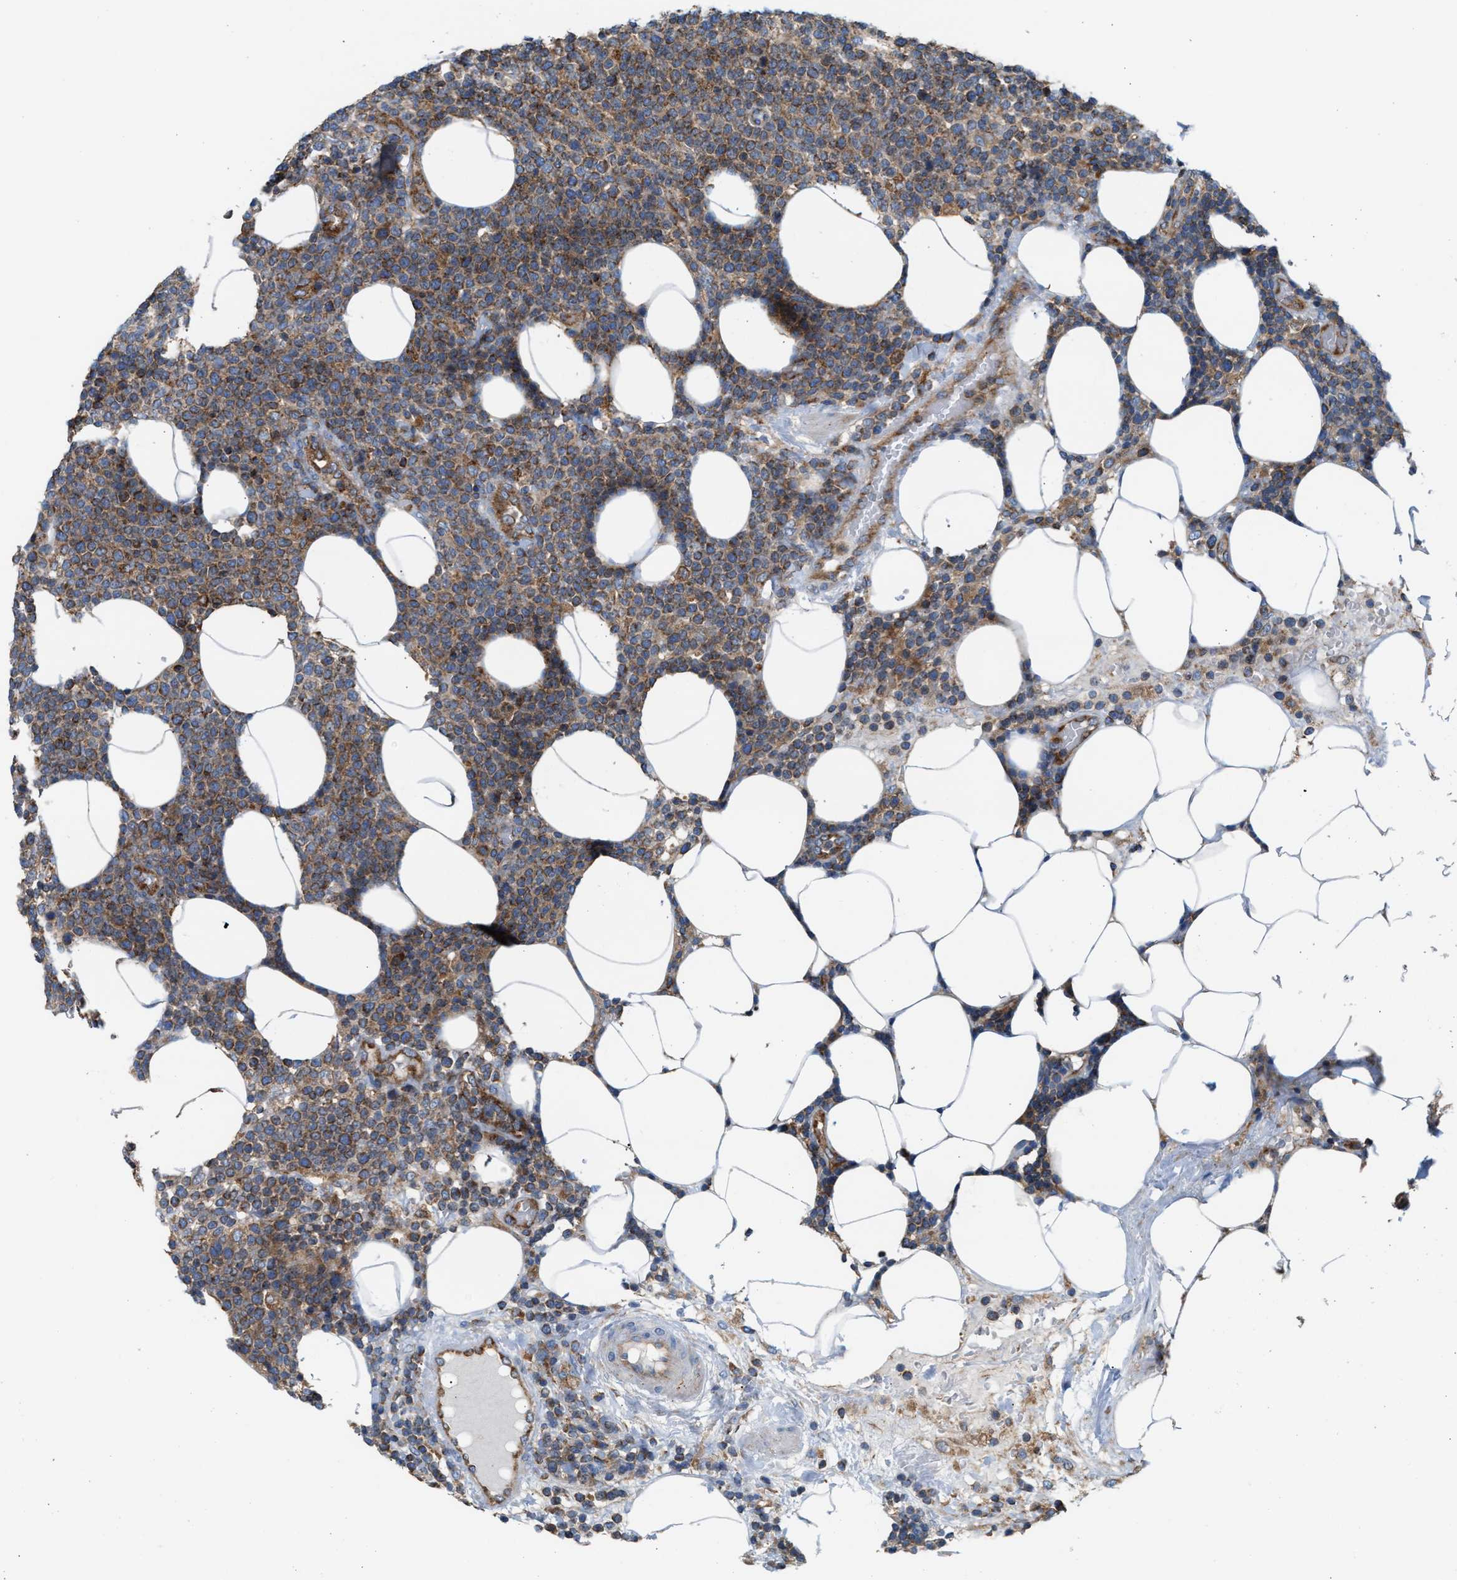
{"staining": {"intensity": "moderate", "quantity": ">75%", "location": "cytoplasmic/membranous"}, "tissue": "lymphoma", "cell_type": "Tumor cells", "image_type": "cancer", "snomed": [{"axis": "morphology", "description": "Malignant lymphoma, non-Hodgkin's type, High grade"}, {"axis": "topography", "description": "Lymph node"}], "caption": "Moderate cytoplasmic/membranous expression is present in about >75% of tumor cells in lymphoma.", "gene": "TBC1D15", "patient": {"sex": "male", "age": 61}}